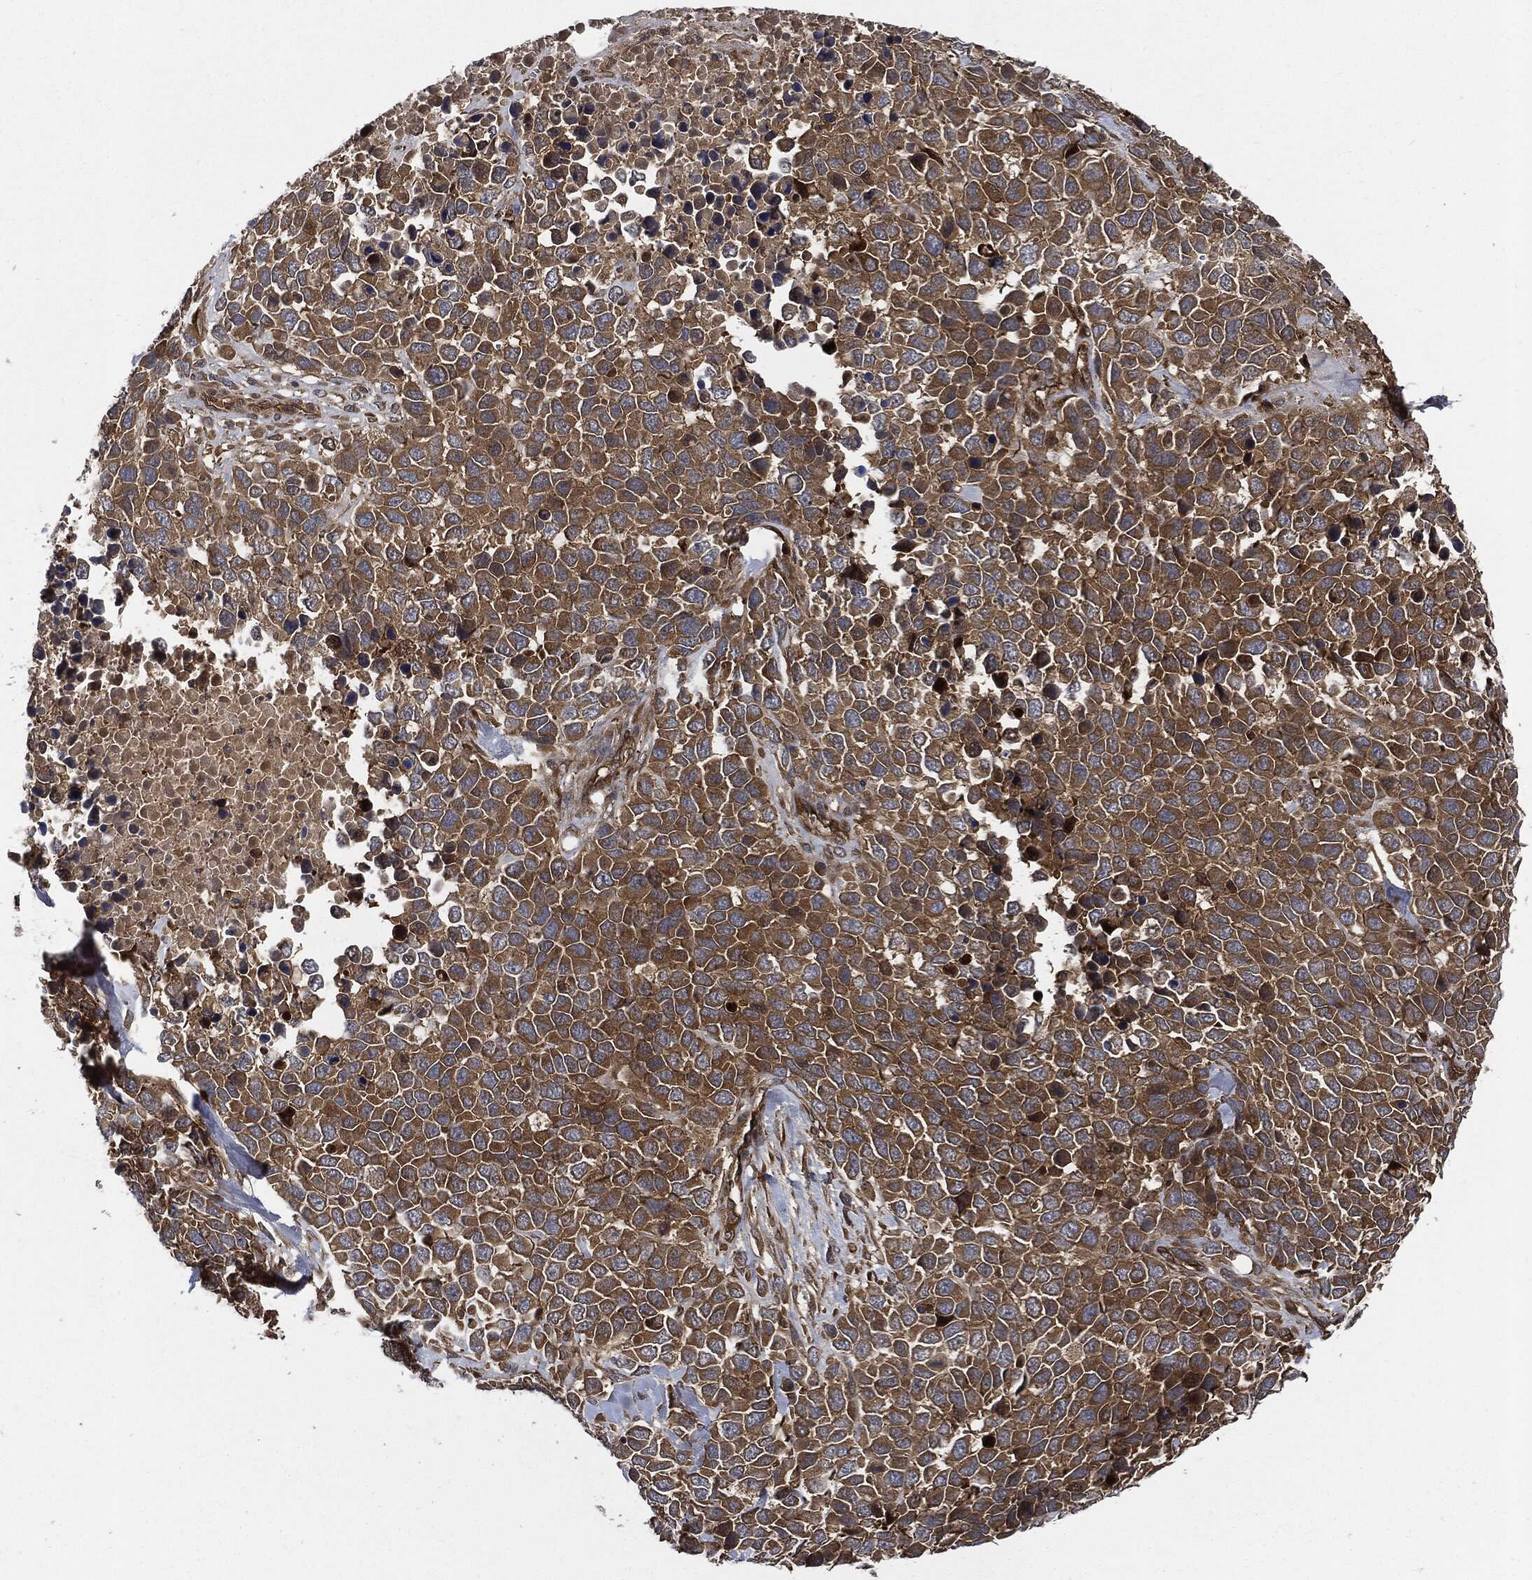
{"staining": {"intensity": "moderate", "quantity": "25%-75%", "location": "cytoplasmic/membranous"}, "tissue": "melanoma", "cell_type": "Tumor cells", "image_type": "cancer", "snomed": [{"axis": "morphology", "description": "Malignant melanoma, Metastatic site"}, {"axis": "topography", "description": "Skin"}], "caption": "This photomicrograph reveals immunohistochemistry staining of melanoma, with medium moderate cytoplasmic/membranous positivity in approximately 25%-75% of tumor cells.", "gene": "XPNPEP1", "patient": {"sex": "male", "age": 84}}